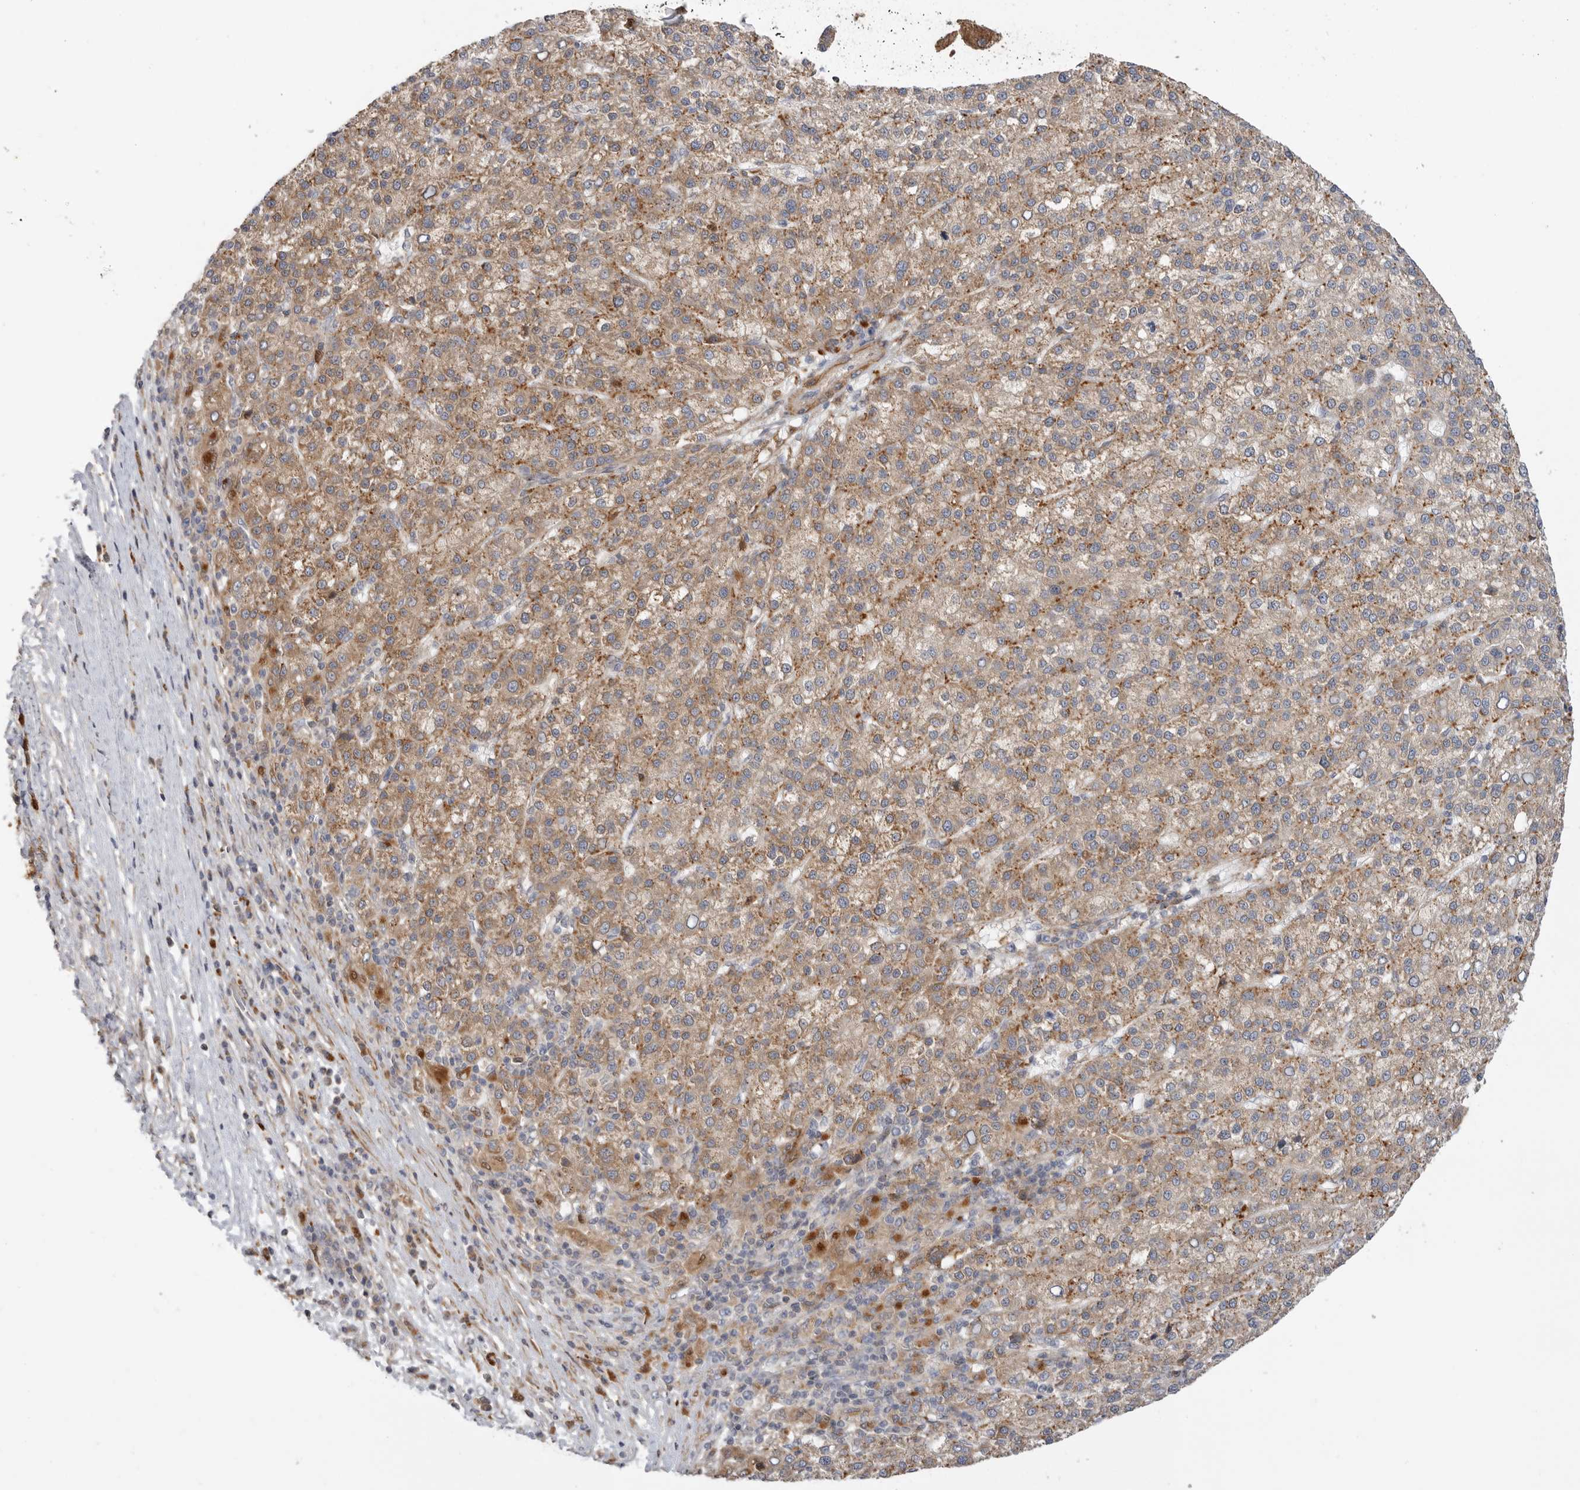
{"staining": {"intensity": "moderate", "quantity": ">75%", "location": "cytoplasmic/membranous"}, "tissue": "liver cancer", "cell_type": "Tumor cells", "image_type": "cancer", "snomed": [{"axis": "morphology", "description": "Carcinoma, Hepatocellular, NOS"}, {"axis": "topography", "description": "Liver"}], "caption": "Human hepatocellular carcinoma (liver) stained with a brown dye shows moderate cytoplasmic/membranous positive positivity in about >75% of tumor cells.", "gene": "GNE", "patient": {"sex": "female", "age": 58}}